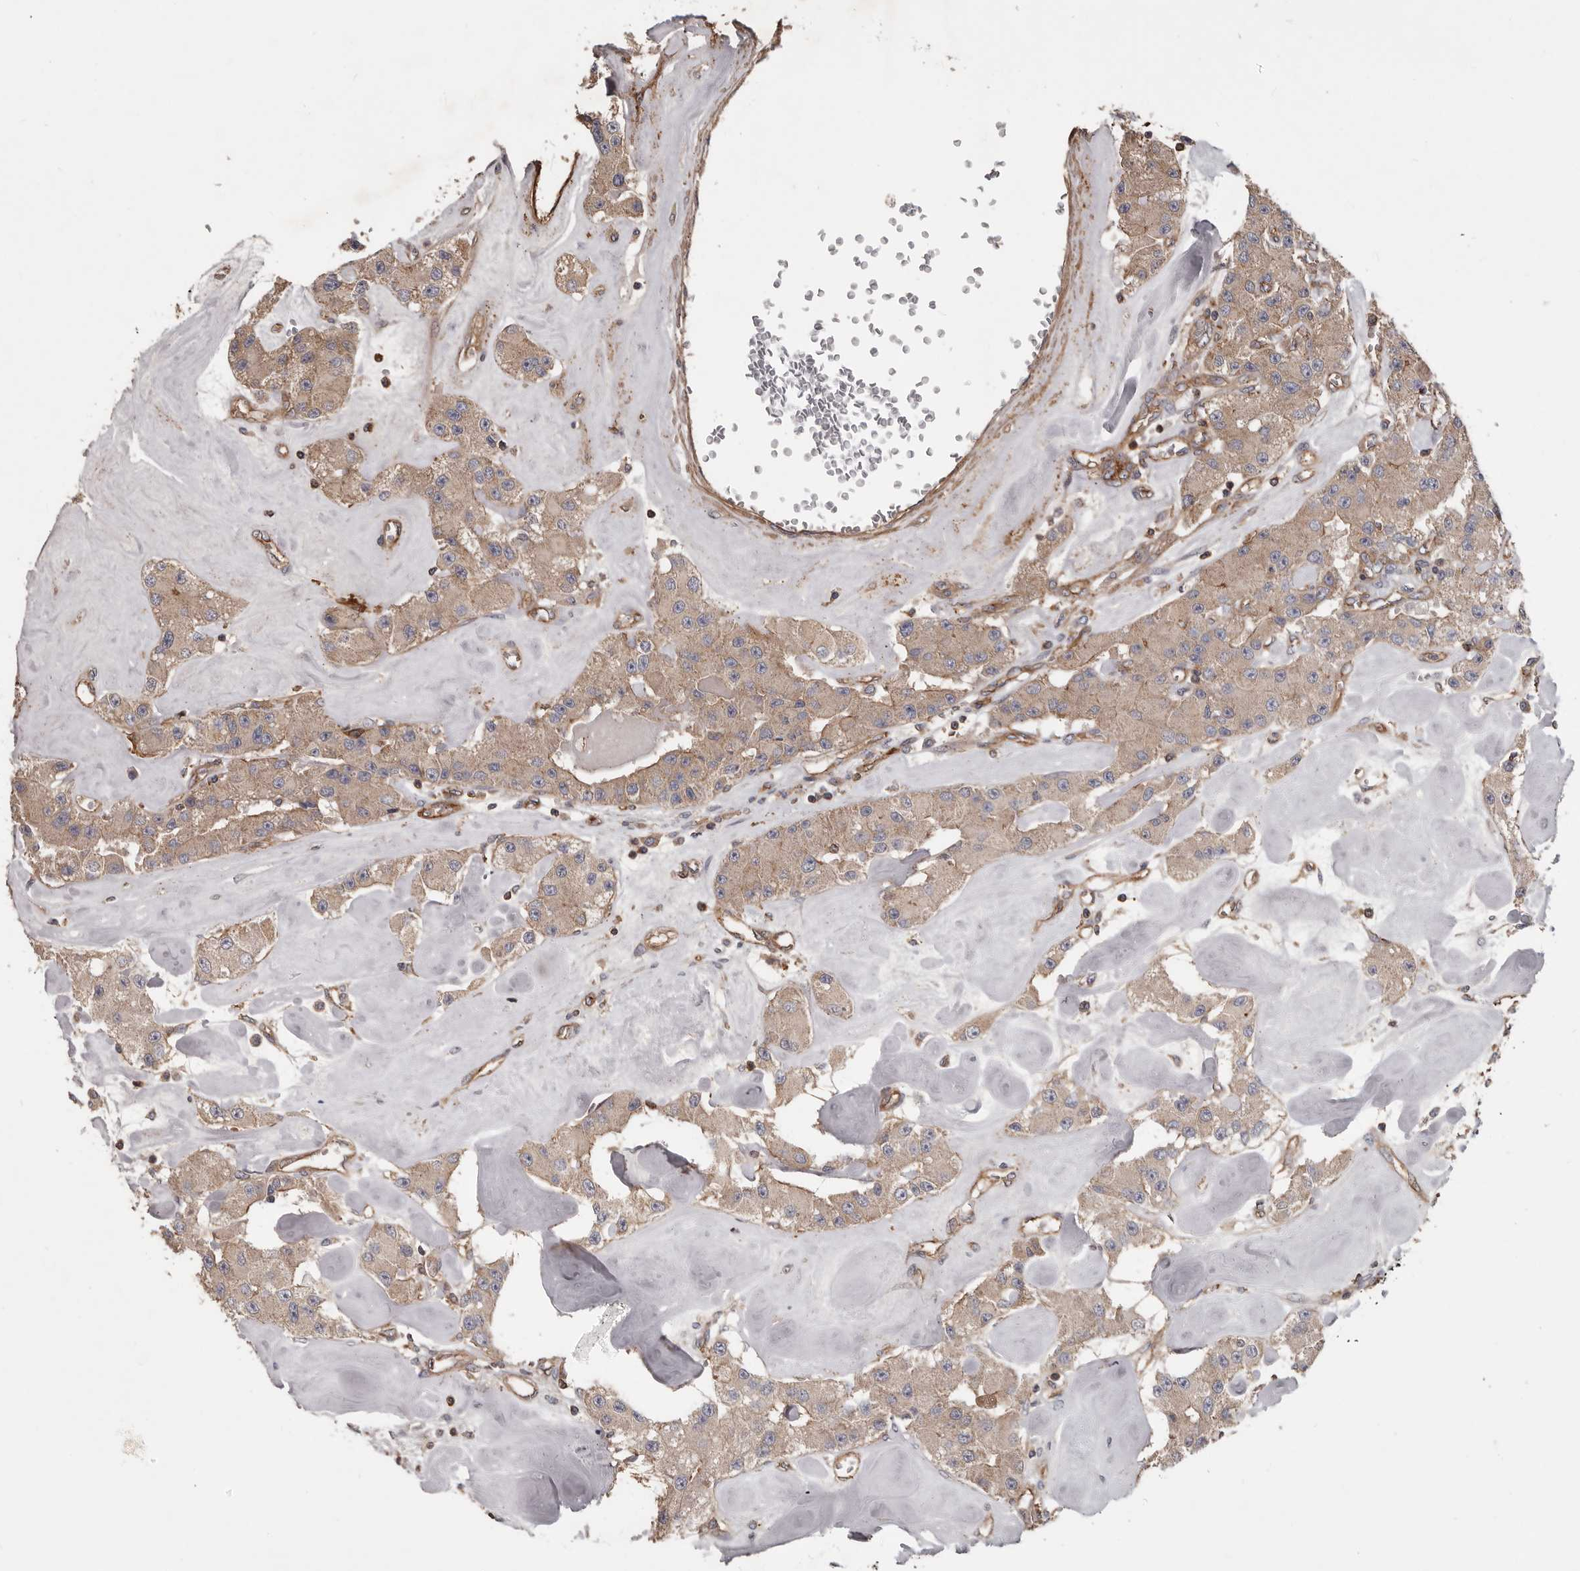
{"staining": {"intensity": "weak", "quantity": ">75%", "location": "cytoplasmic/membranous"}, "tissue": "carcinoid", "cell_type": "Tumor cells", "image_type": "cancer", "snomed": [{"axis": "morphology", "description": "Carcinoid, malignant, NOS"}, {"axis": "topography", "description": "Pancreas"}], "caption": "A photomicrograph of carcinoid stained for a protein displays weak cytoplasmic/membranous brown staining in tumor cells.", "gene": "PNRC2", "patient": {"sex": "male", "age": 41}}